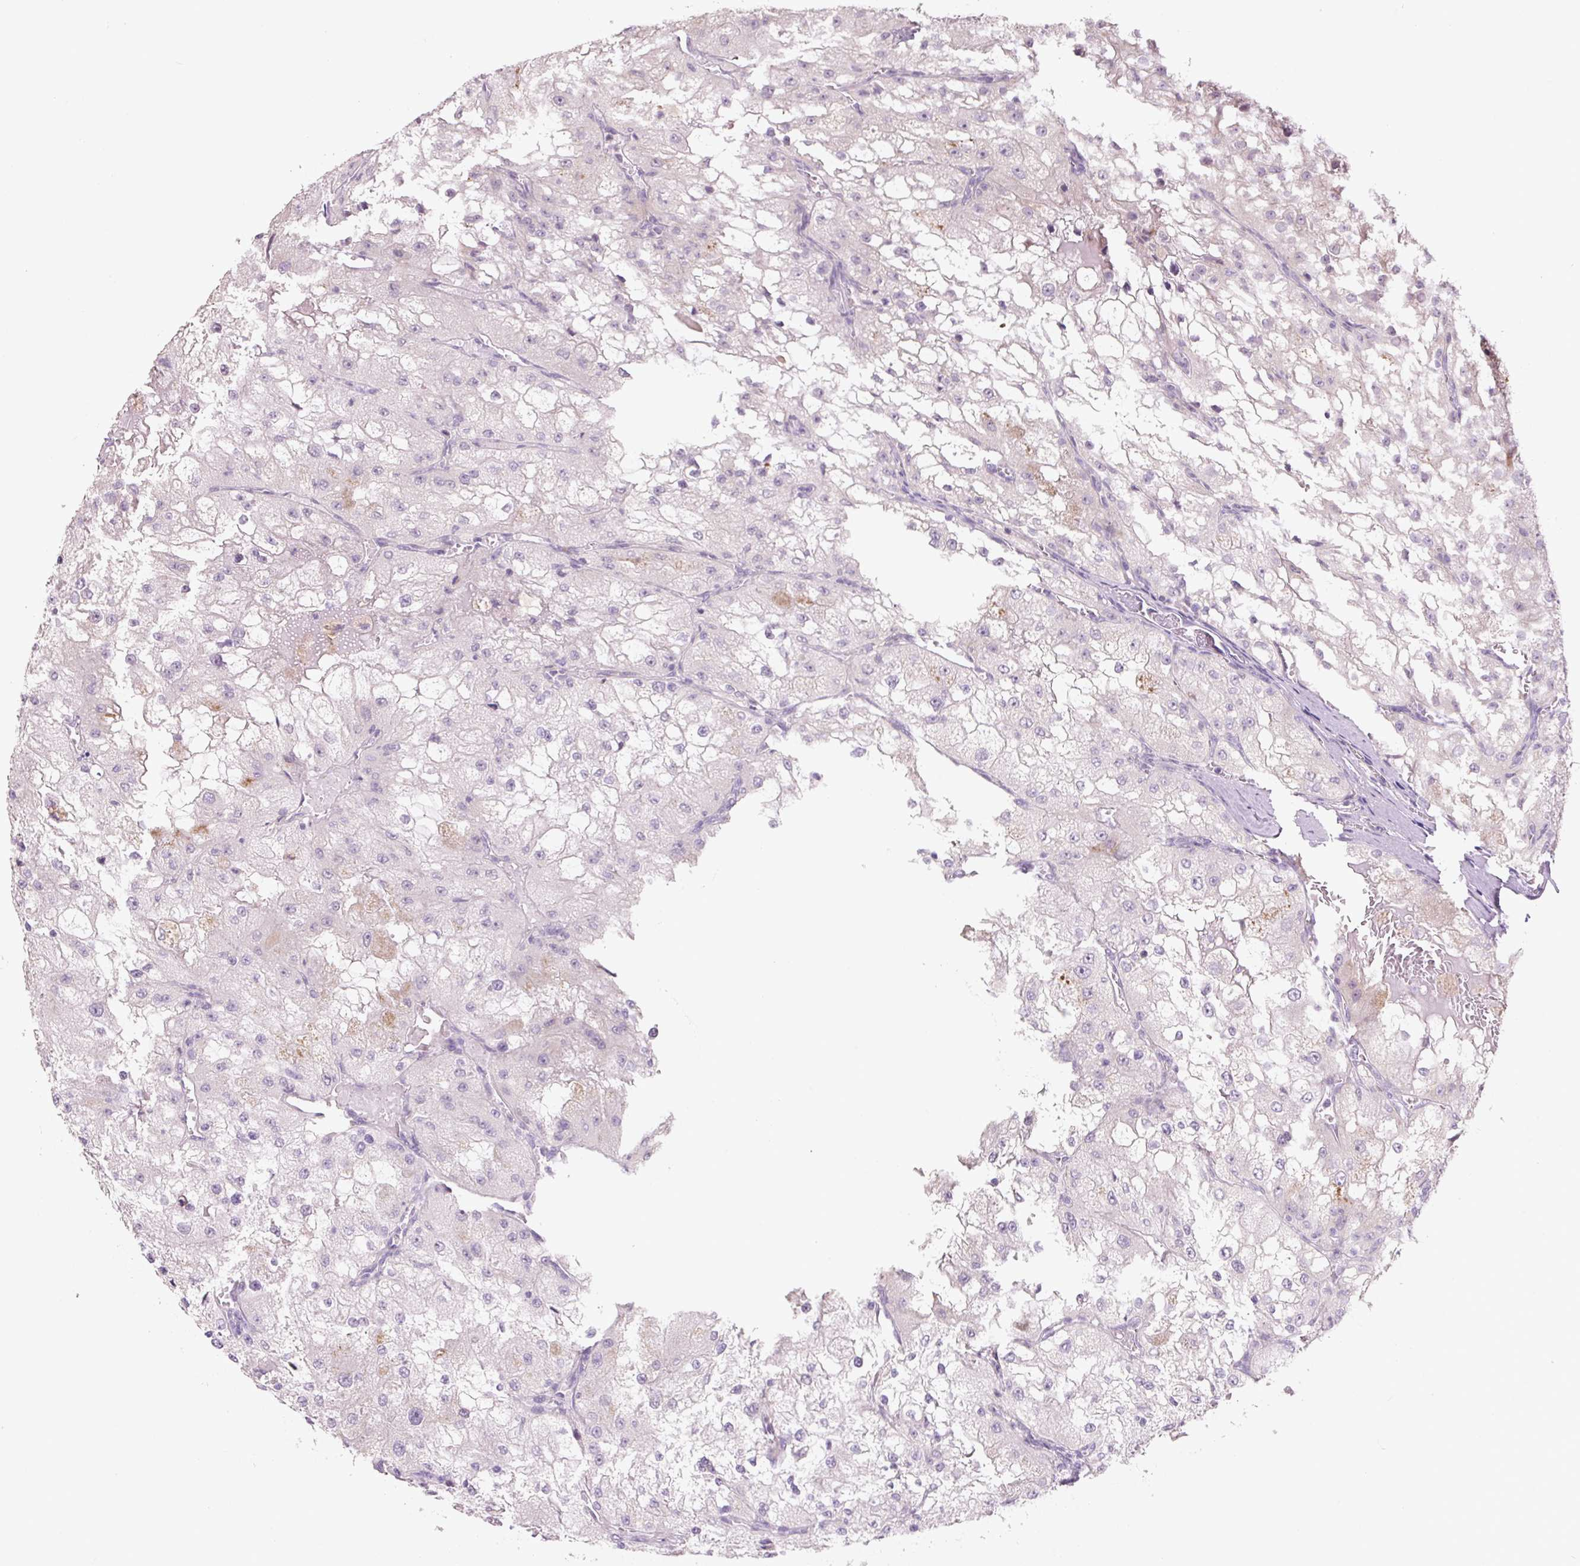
{"staining": {"intensity": "negative", "quantity": "none", "location": "none"}, "tissue": "renal cancer", "cell_type": "Tumor cells", "image_type": "cancer", "snomed": [{"axis": "morphology", "description": "Adenocarcinoma, NOS"}, {"axis": "topography", "description": "Kidney"}], "caption": "Tumor cells are negative for brown protein staining in adenocarcinoma (renal).", "gene": "TMEM100", "patient": {"sex": "female", "age": 74}}